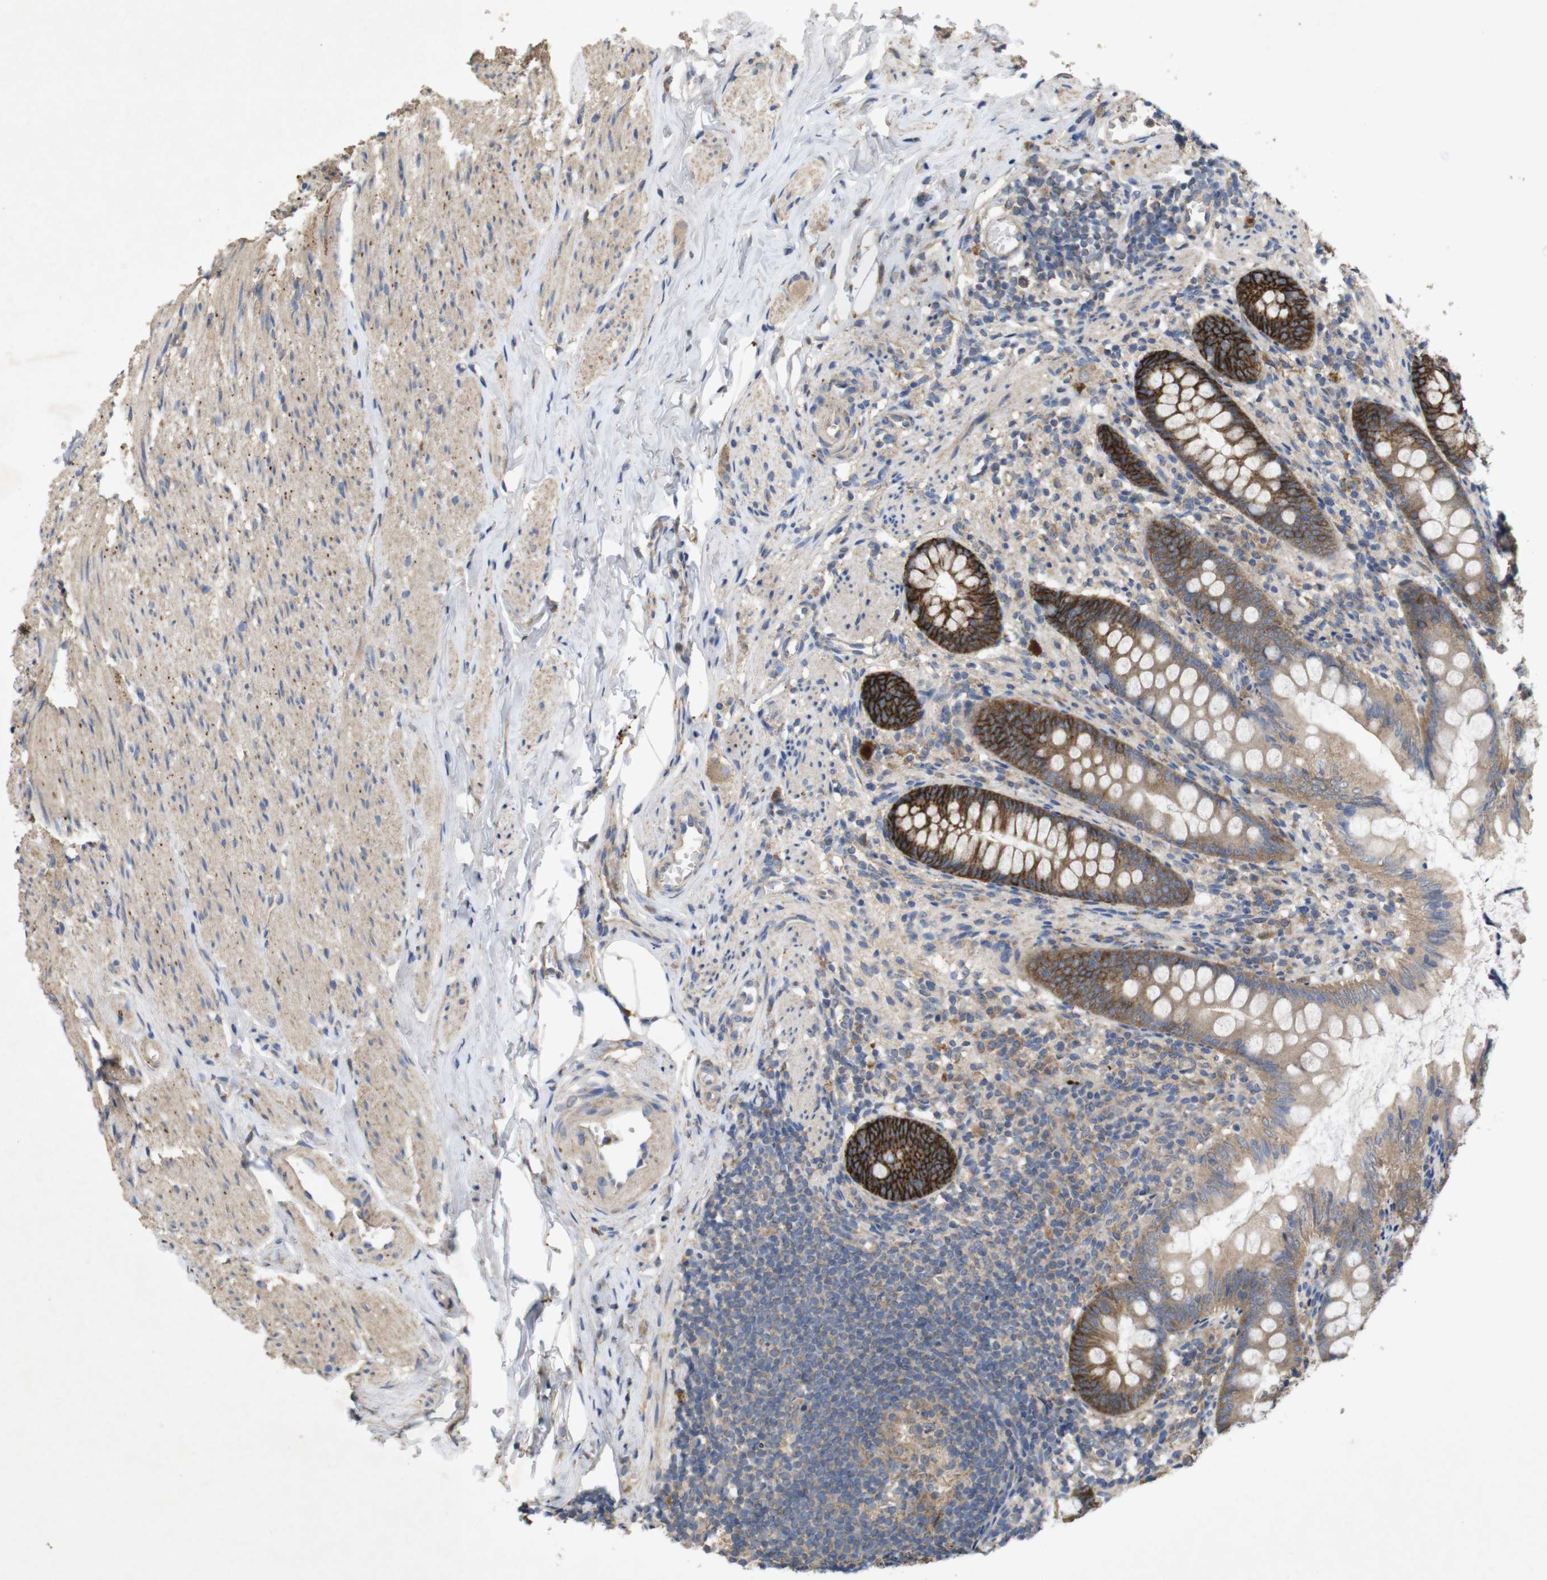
{"staining": {"intensity": "strong", "quantity": ">75%", "location": "cytoplasmic/membranous"}, "tissue": "appendix", "cell_type": "Glandular cells", "image_type": "normal", "snomed": [{"axis": "morphology", "description": "Normal tissue, NOS"}, {"axis": "topography", "description": "Appendix"}], "caption": "A high amount of strong cytoplasmic/membranous staining is seen in about >75% of glandular cells in benign appendix.", "gene": "KCNS3", "patient": {"sex": "female", "age": 77}}